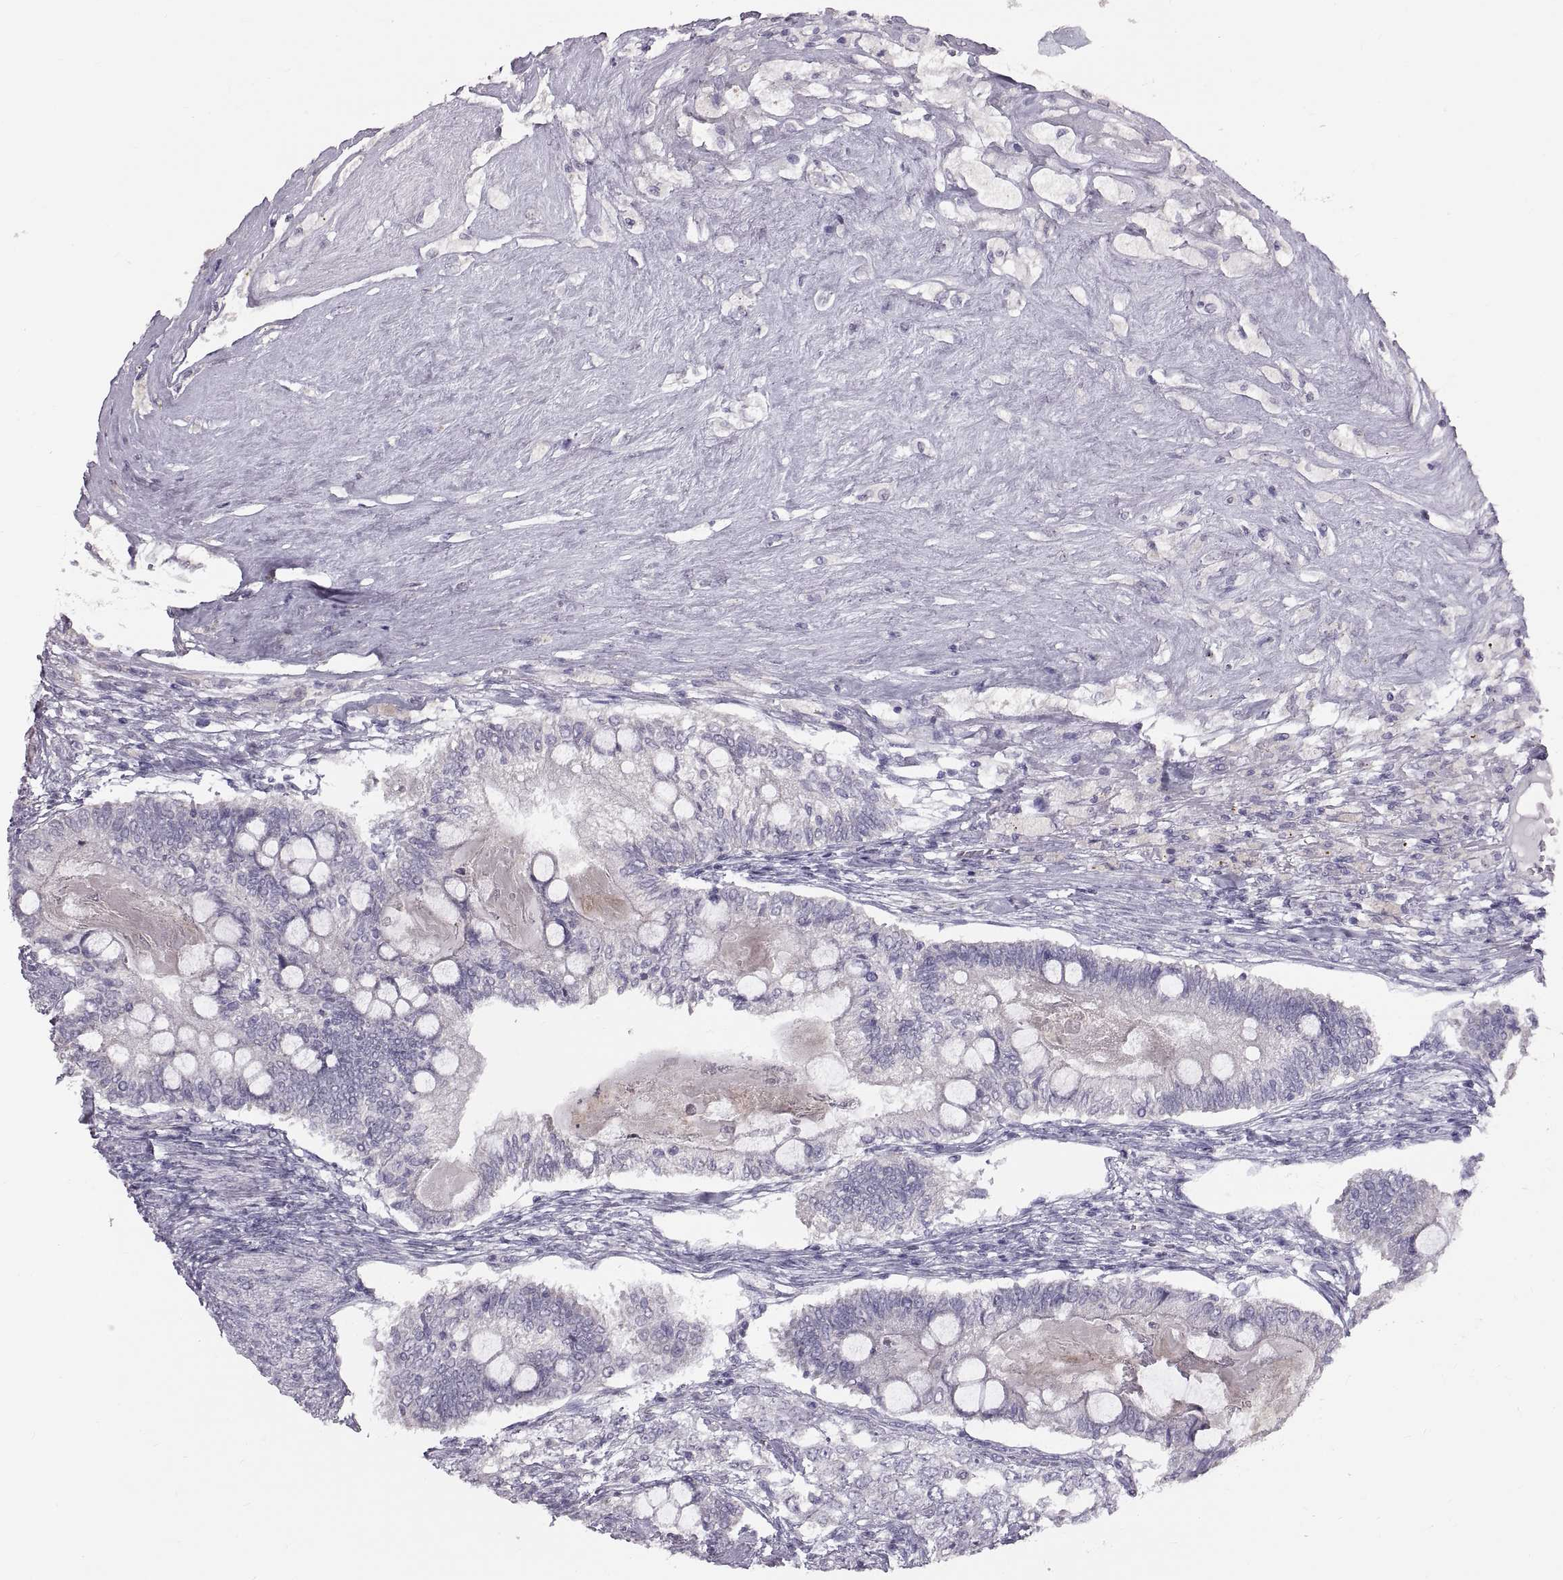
{"staining": {"intensity": "negative", "quantity": "none", "location": "none"}, "tissue": "testis cancer", "cell_type": "Tumor cells", "image_type": "cancer", "snomed": [{"axis": "morphology", "description": "Seminoma, NOS"}, {"axis": "morphology", "description": "Carcinoma, Embryonal, NOS"}, {"axis": "topography", "description": "Testis"}], "caption": "Immunohistochemistry (IHC) of testis cancer exhibits no positivity in tumor cells.", "gene": "WBP2NL", "patient": {"sex": "male", "age": 41}}